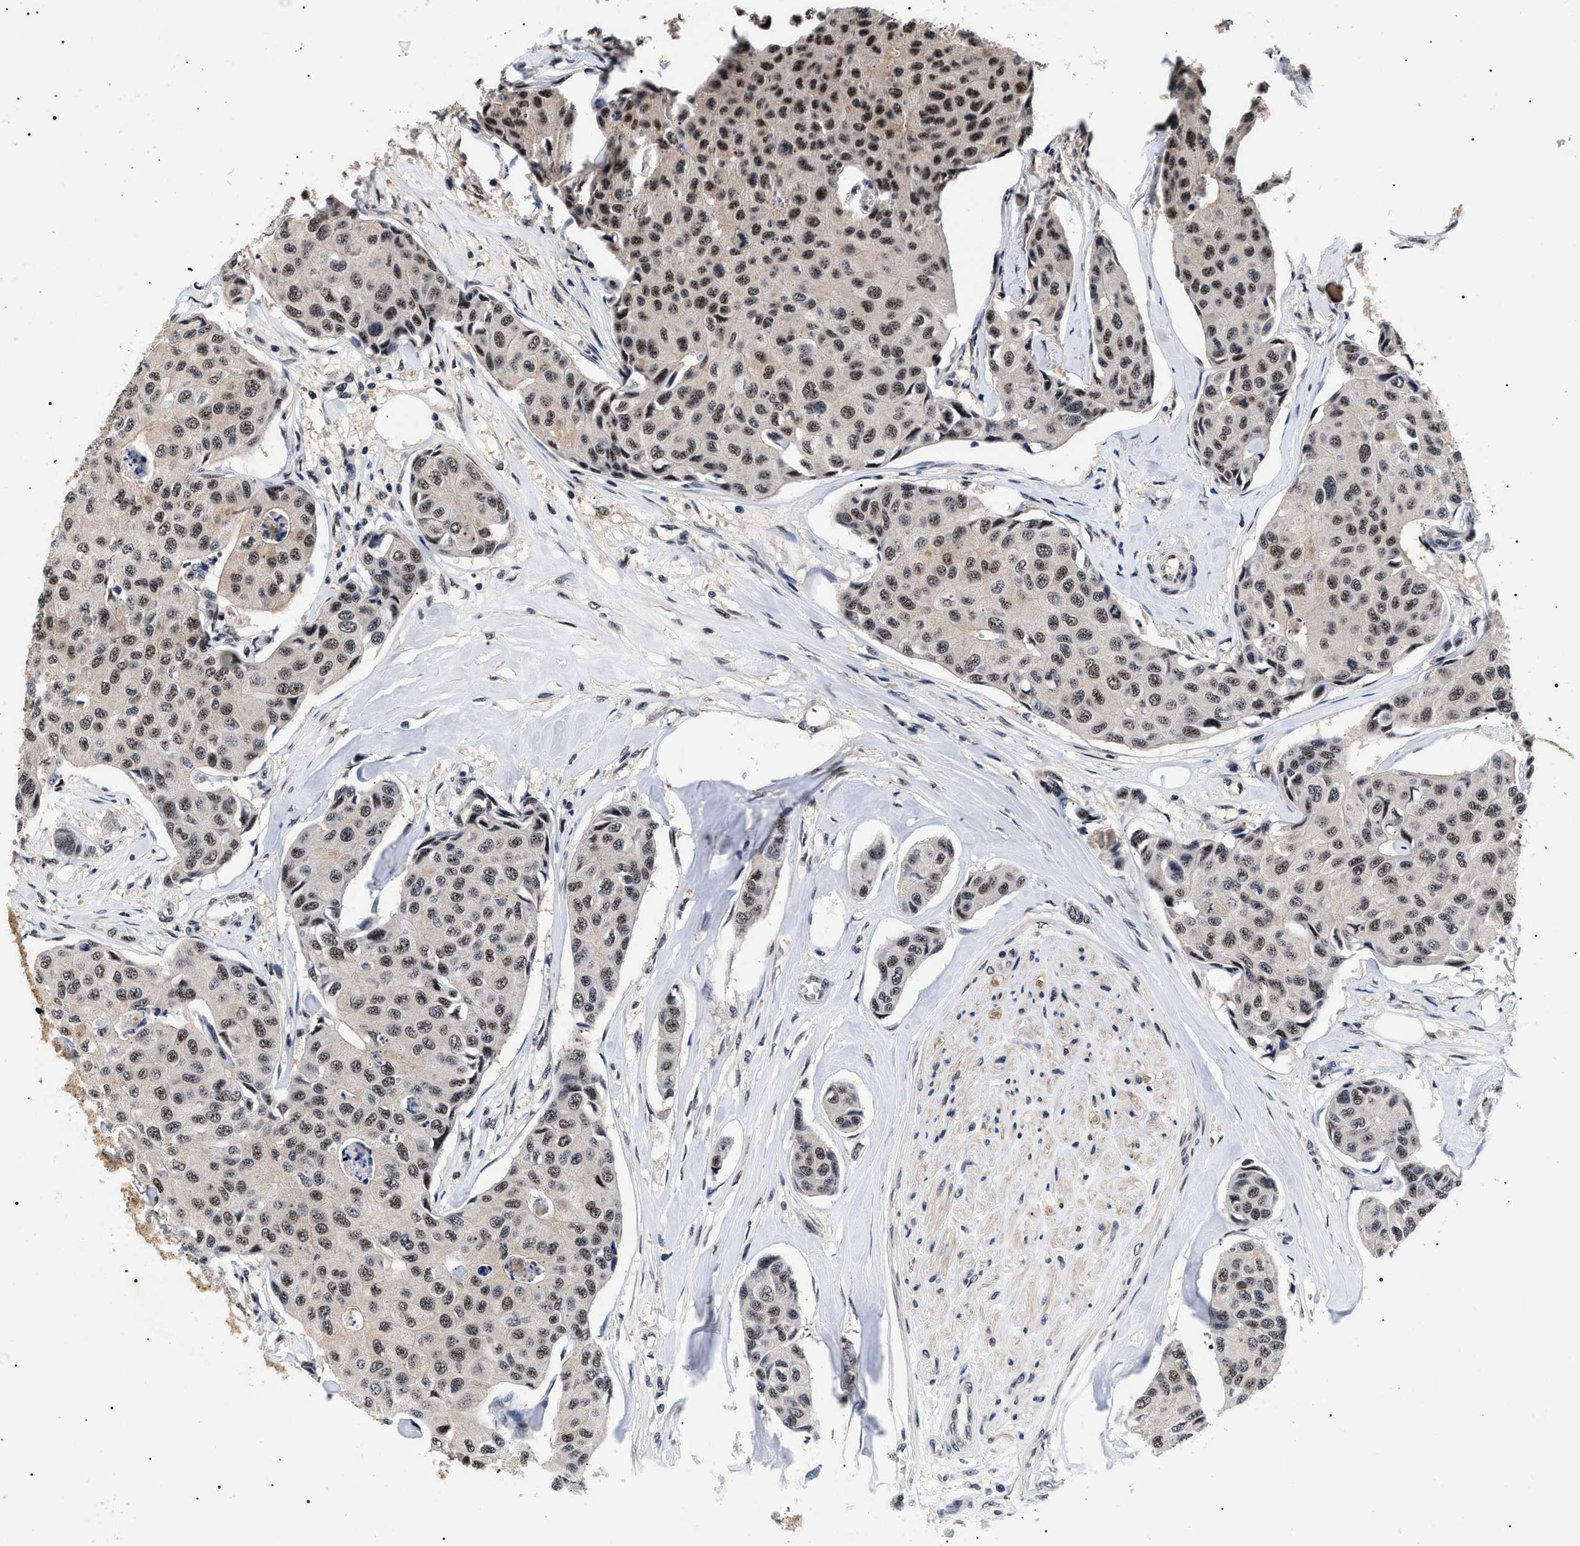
{"staining": {"intensity": "moderate", "quantity": ">75%", "location": "nuclear"}, "tissue": "breast cancer", "cell_type": "Tumor cells", "image_type": "cancer", "snomed": [{"axis": "morphology", "description": "Duct carcinoma"}, {"axis": "topography", "description": "Breast"}], "caption": "Immunohistochemical staining of human infiltrating ductal carcinoma (breast) exhibits moderate nuclear protein expression in about >75% of tumor cells.", "gene": "CAAP1", "patient": {"sex": "female", "age": 80}}